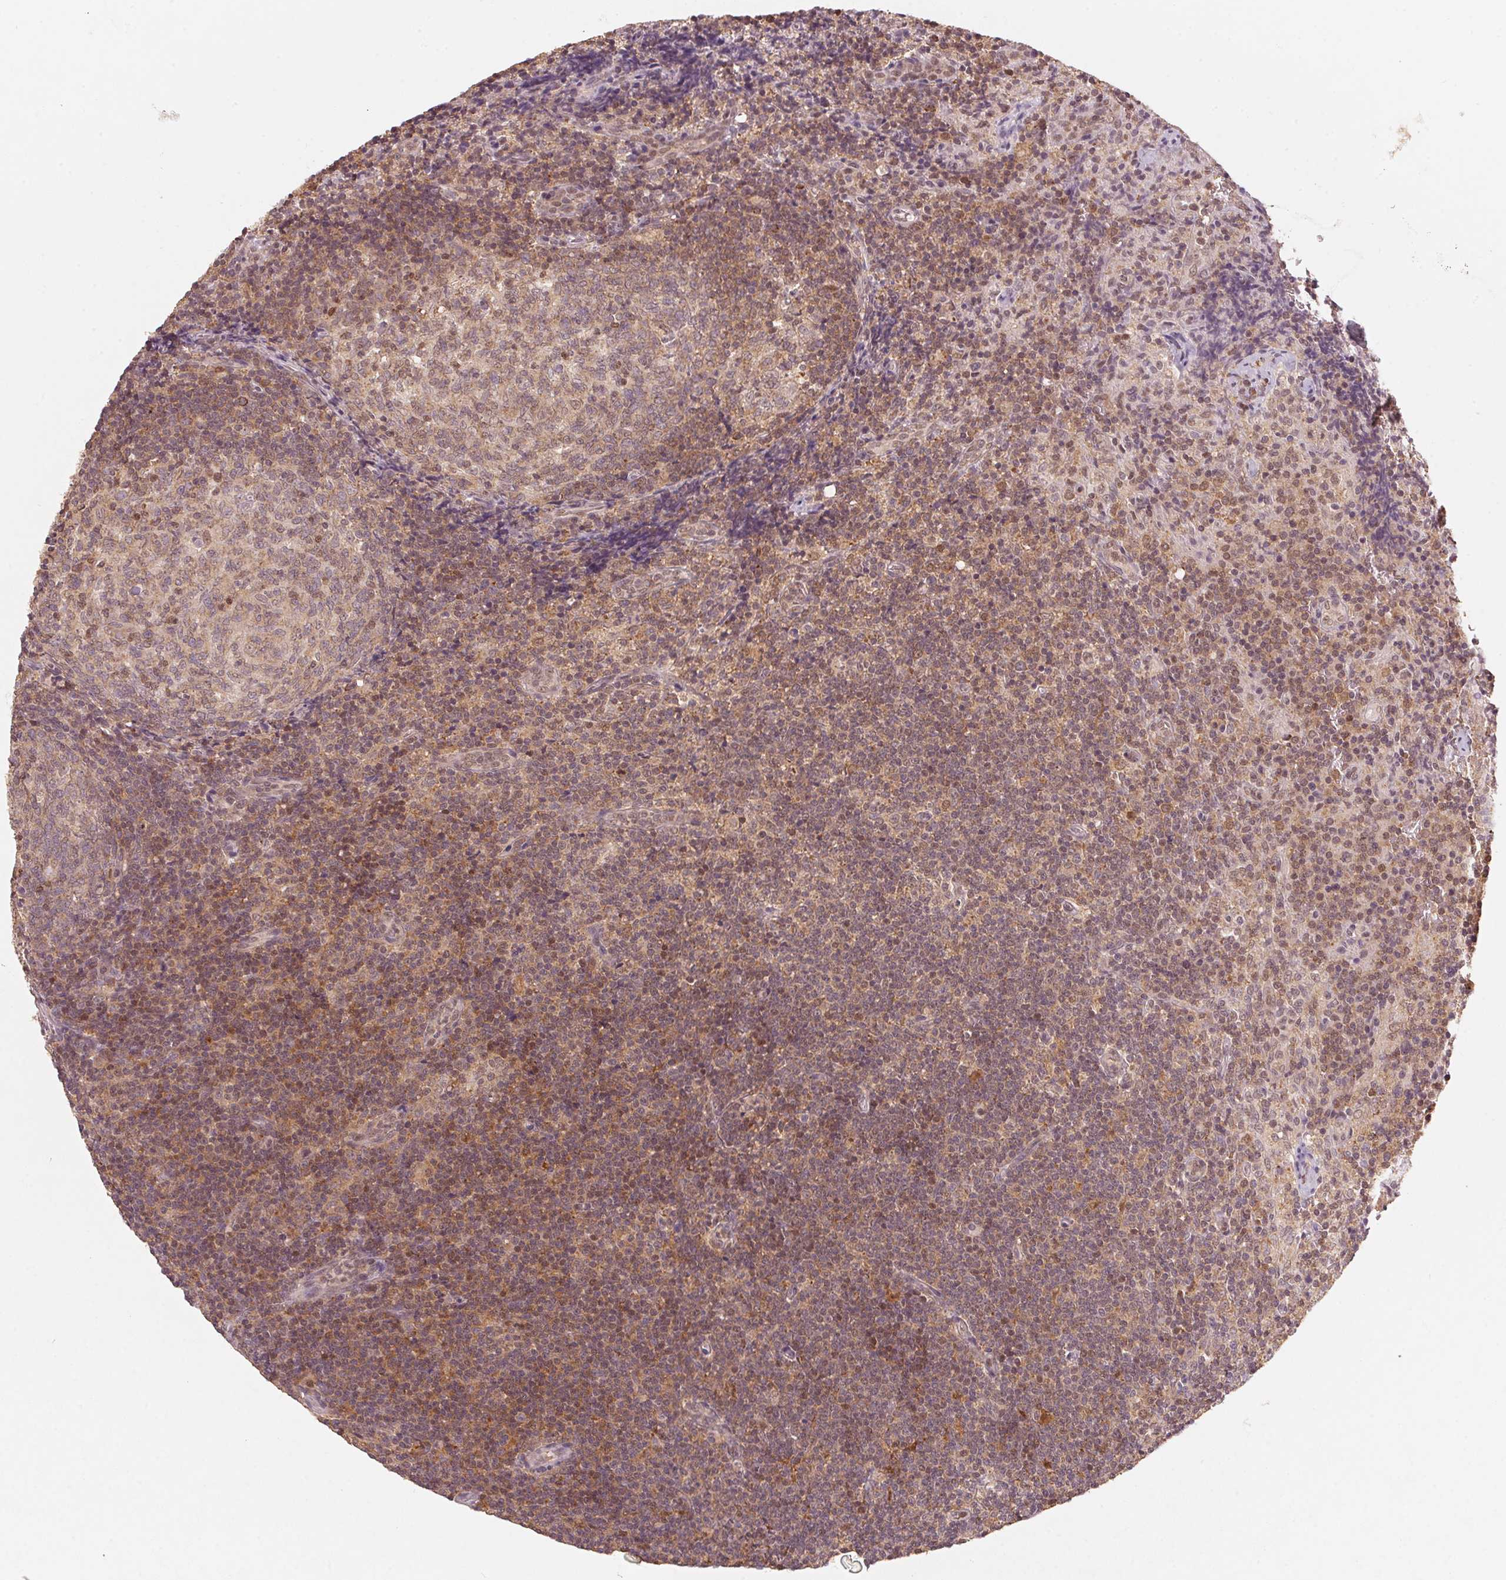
{"staining": {"intensity": "weak", "quantity": "25%-75%", "location": "cytoplasmic/membranous"}, "tissue": "lymph node", "cell_type": "Germinal center cells", "image_type": "normal", "snomed": [{"axis": "morphology", "description": "Normal tissue, NOS"}, {"axis": "topography", "description": "Lymph node"}], "caption": "An image of lymph node stained for a protein demonstrates weak cytoplasmic/membranous brown staining in germinal center cells. Immunohistochemistry (ihc) stains the protein in brown and the nuclei are stained blue.", "gene": "C2orf73", "patient": {"sex": "male", "age": 67}}